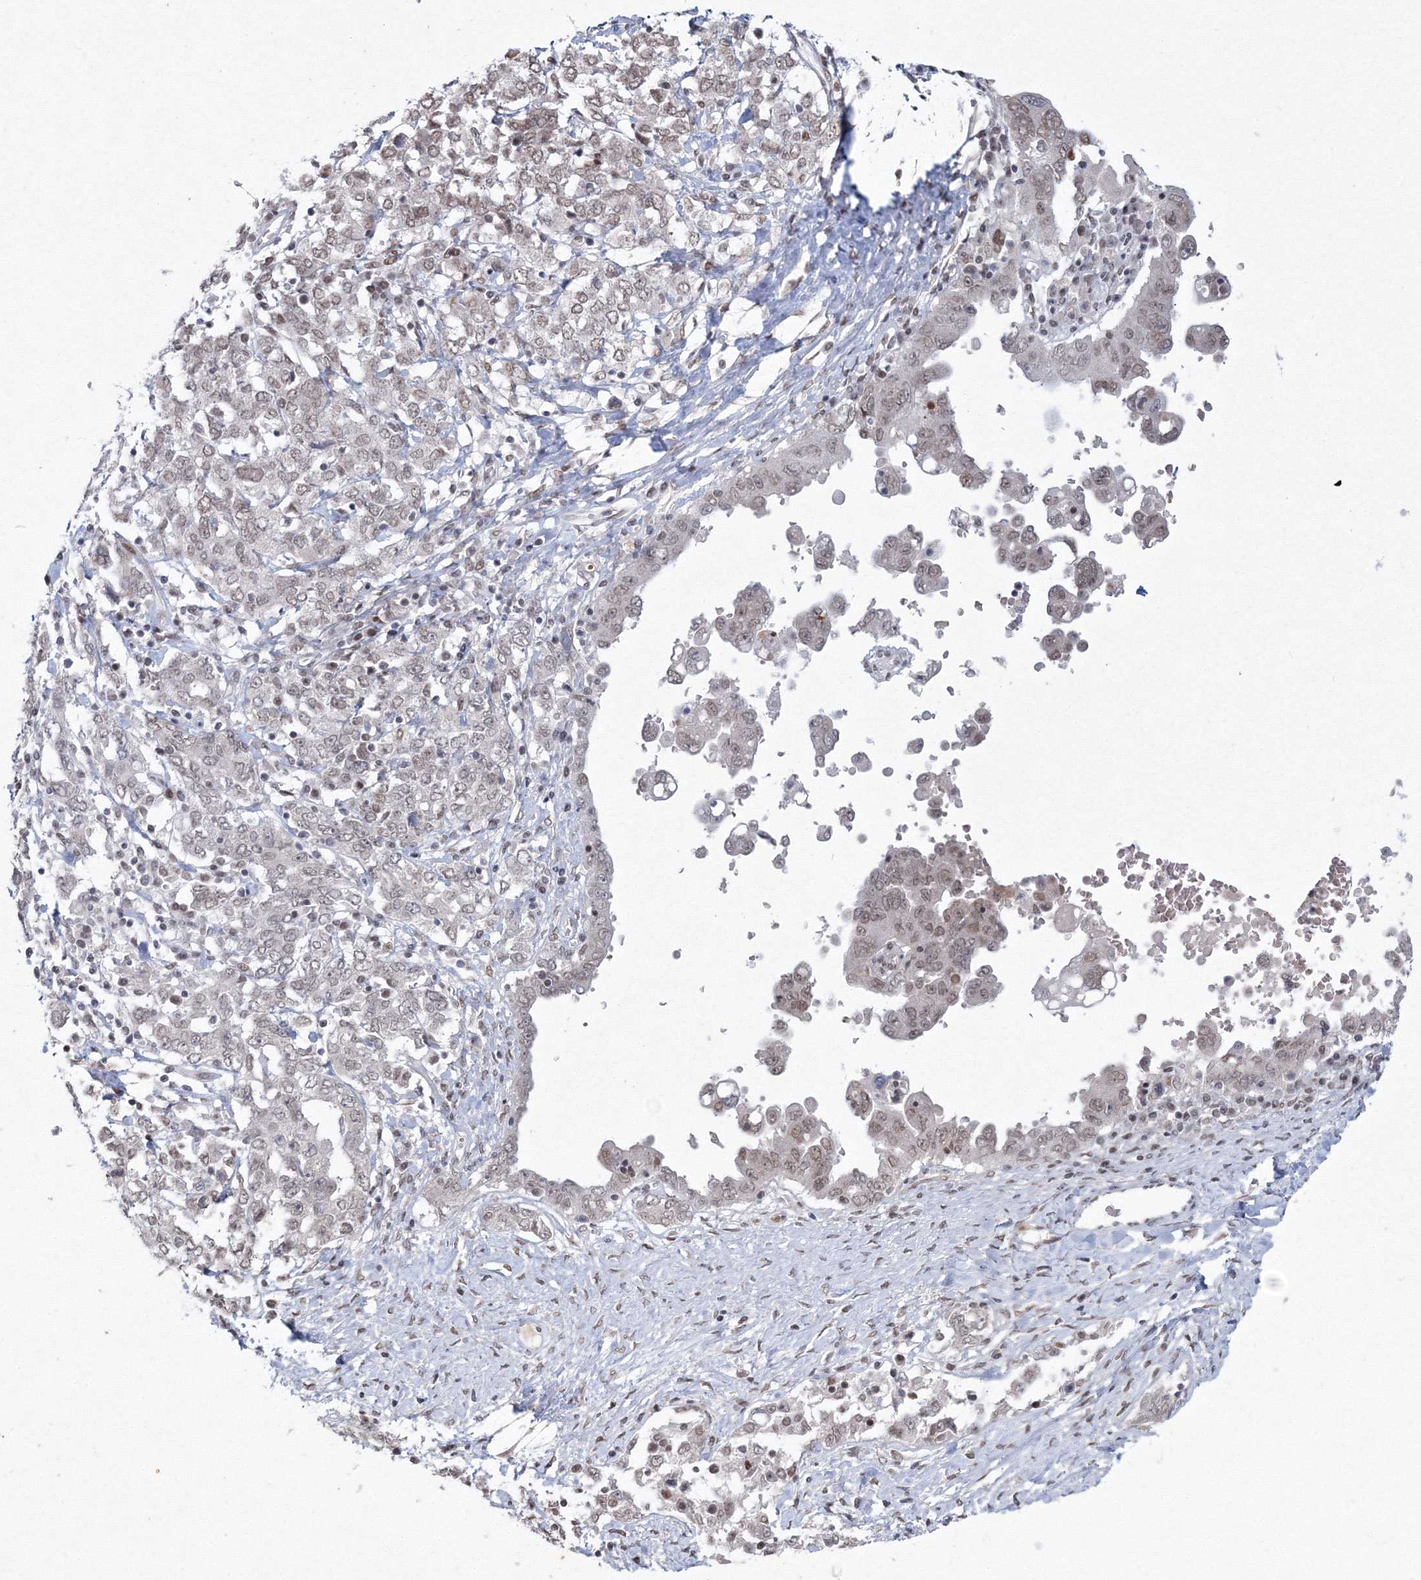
{"staining": {"intensity": "weak", "quantity": ">75%", "location": "nuclear"}, "tissue": "ovarian cancer", "cell_type": "Tumor cells", "image_type": "cancer", "snomed": [{"axis": "morphology", "description": "Carcinoma, endometroid"}, {"axis": "topography", "description": "Ovary"}], "caption": "Human ovarian cancer stained for a protein (brown) displays weak nuclear positive expression in approximately >75% of tumor cells.", "gene": "C3orf33", "patient": {"sex": "female", "age": 62}}